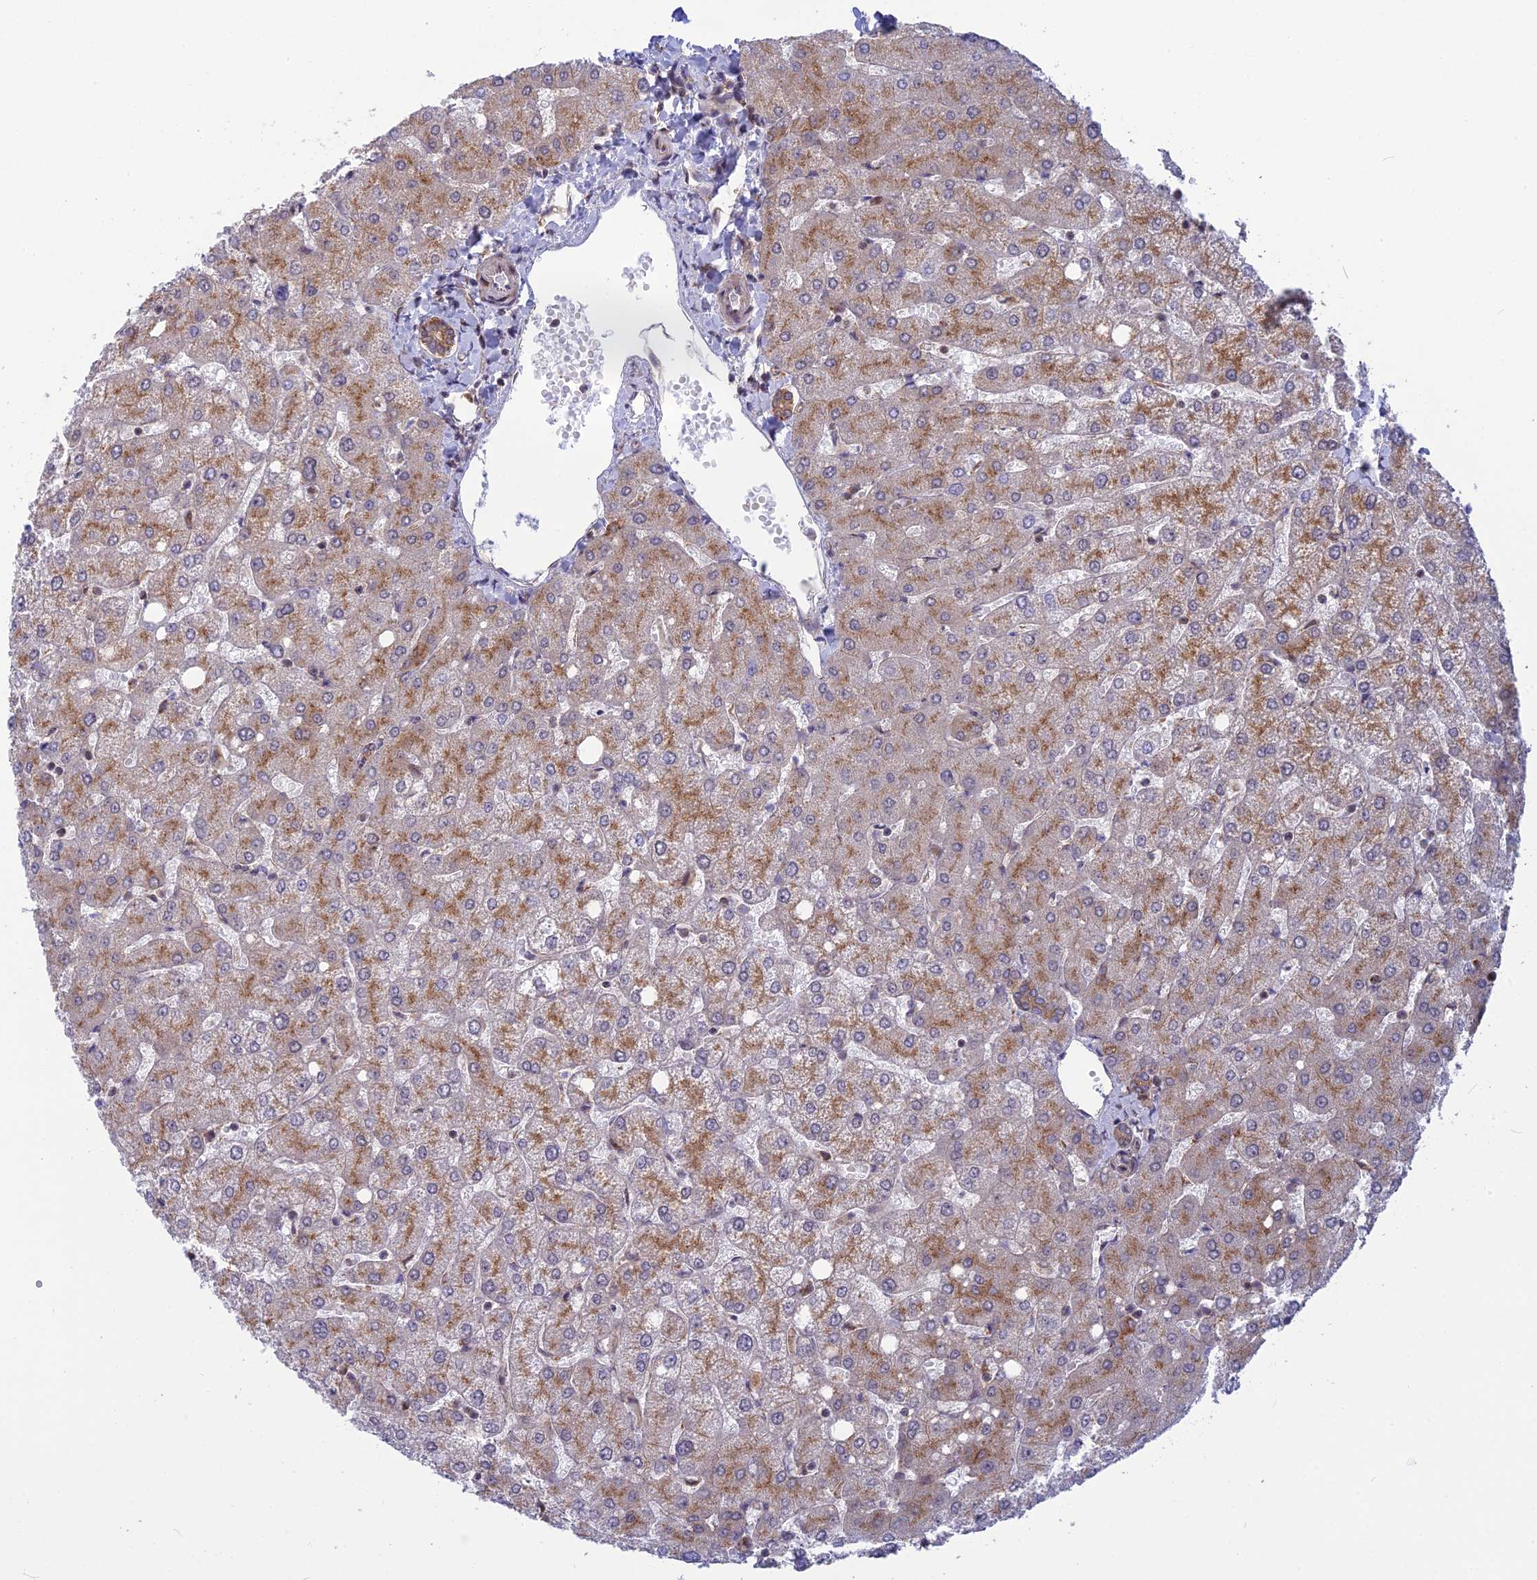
{"staining": {"intensity": "moderate", "quantity": "25%-75%", "location": "cytoplasmic/membranous"}, "tissue": "liver", "cell_type": "Cholangiocytes", "image_type": "normal", "snomed": [{"axis": "morphology", "description": "Normal tissue, NOS"}, {"axis": "topography", "description": "Liver"}], "caption": "Immunohistochemical staining of benign liver displays medium levels of moderate cytoplasmic/membranous positivity in approximately 25%-75% of cholangiocytes.", "gene": "CLINT1", "patient": {"sex": "female", "age": 54}}